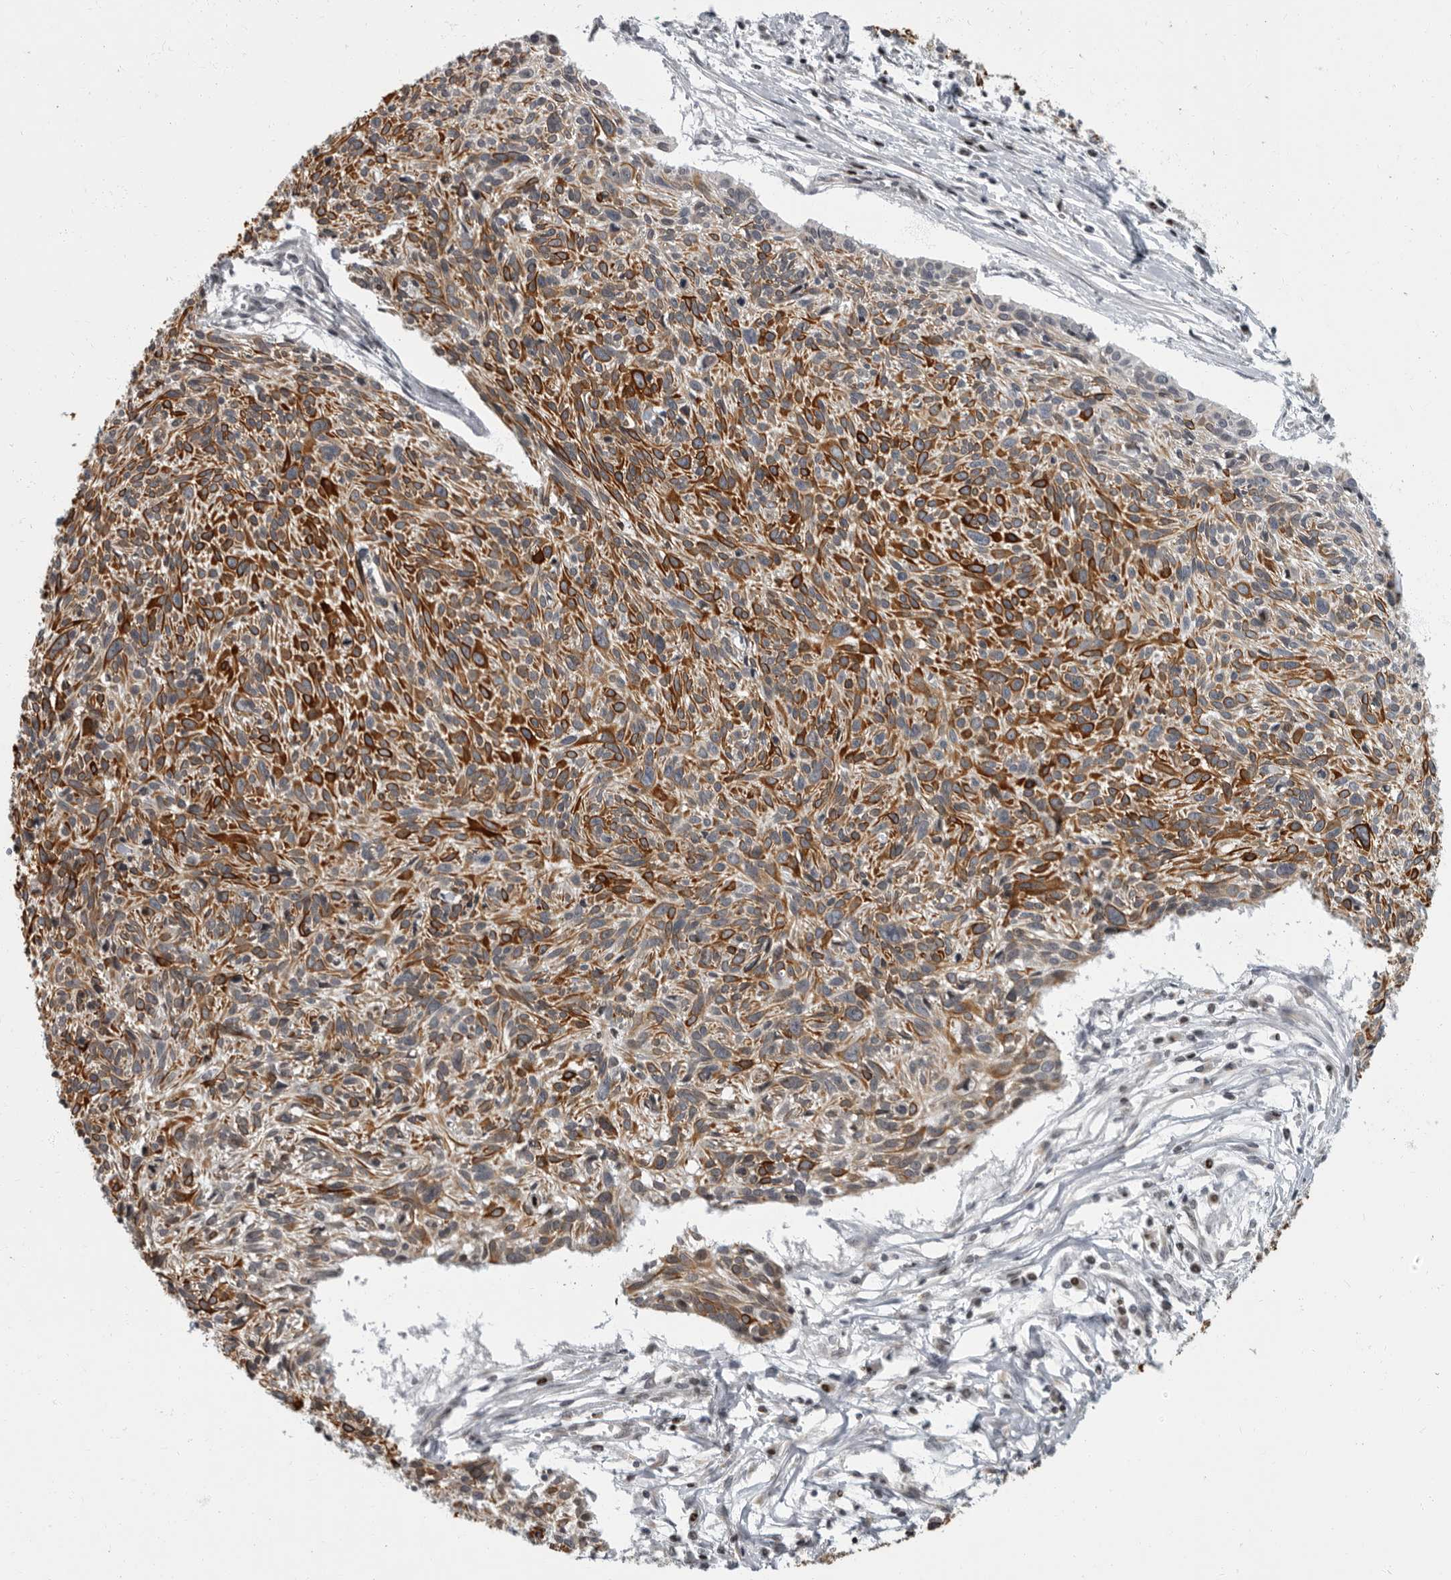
{"staining": {"intensity": "strong", "quantity": ">75%", "location": "cytoplasmic/membranous"}, "tissue": "cervical cancer", "cell_type": "Tumor cells", "image_type": "cancer", "snomed": [{"axis": "morphology", "description": "Squamous cell carcinoma, NOS"}, {"axis": "topography", "description": "Cervix"}], "caption": "Tumor cells show high levels of strong cytoplasmic/membranous expression in approximately >75% of cells in human cervical cancer (squamous cell carcinoma).", "gene": "EVI5", "patient": {"sex": "female", "age": 51}}